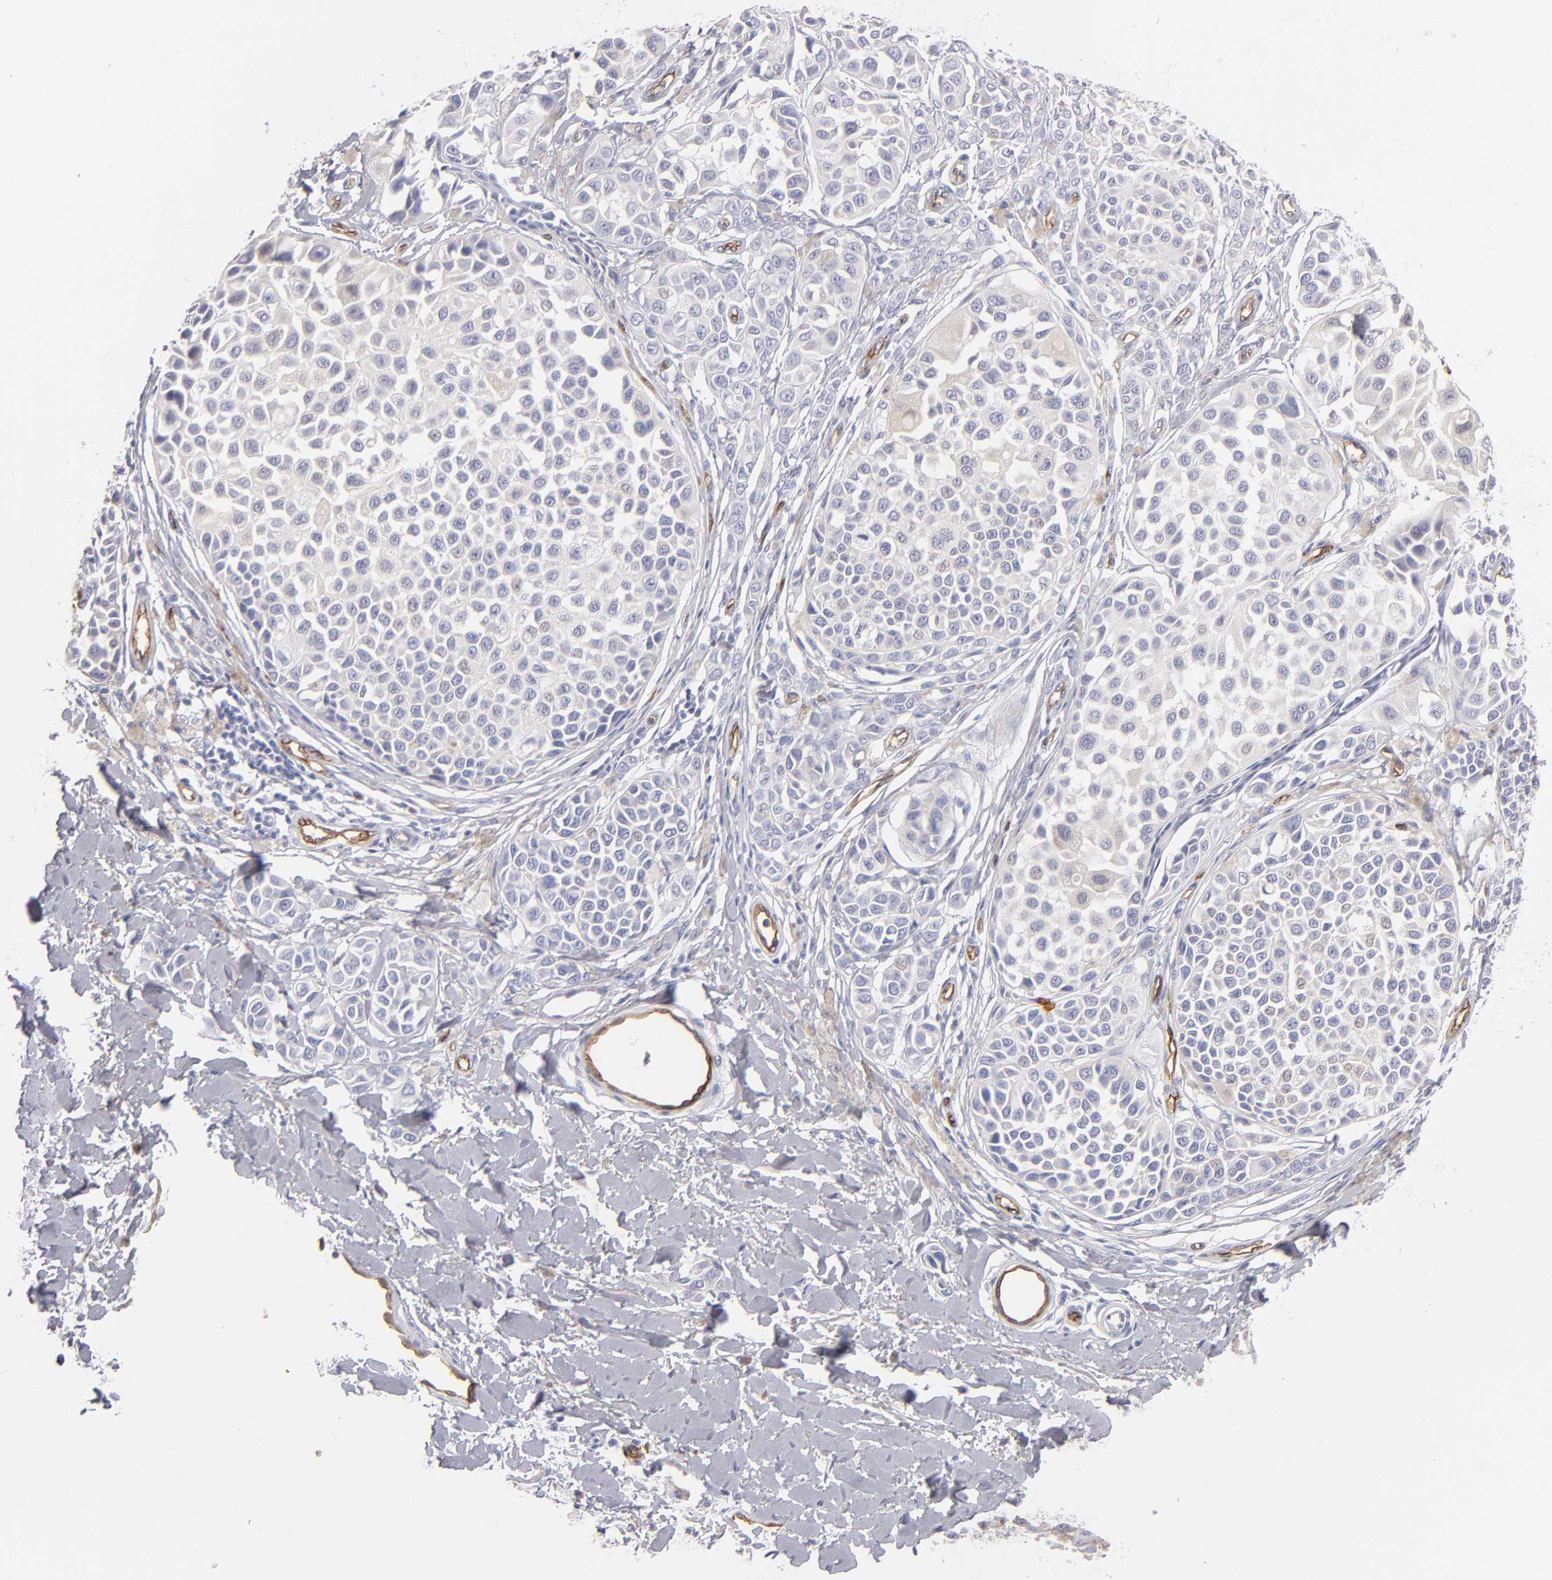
{"staining": {"intensity": "negative", "quantity": "none", "location": "none"}, "tissue": "melanoma", "cell_type": "Tumor cells", "image_type": "cancer", "snomed": [{"axis": "morphology", "description": "Malignant melanoma, NOS"}, {"axis": "topography", "description": "Skin"}], "caption": "This is an immunohistochemistry image of malignant melanoma. There is no staining in tumor cells.", "gene": "PLVAP", "patient": {"sex": "female", "age": 38}}